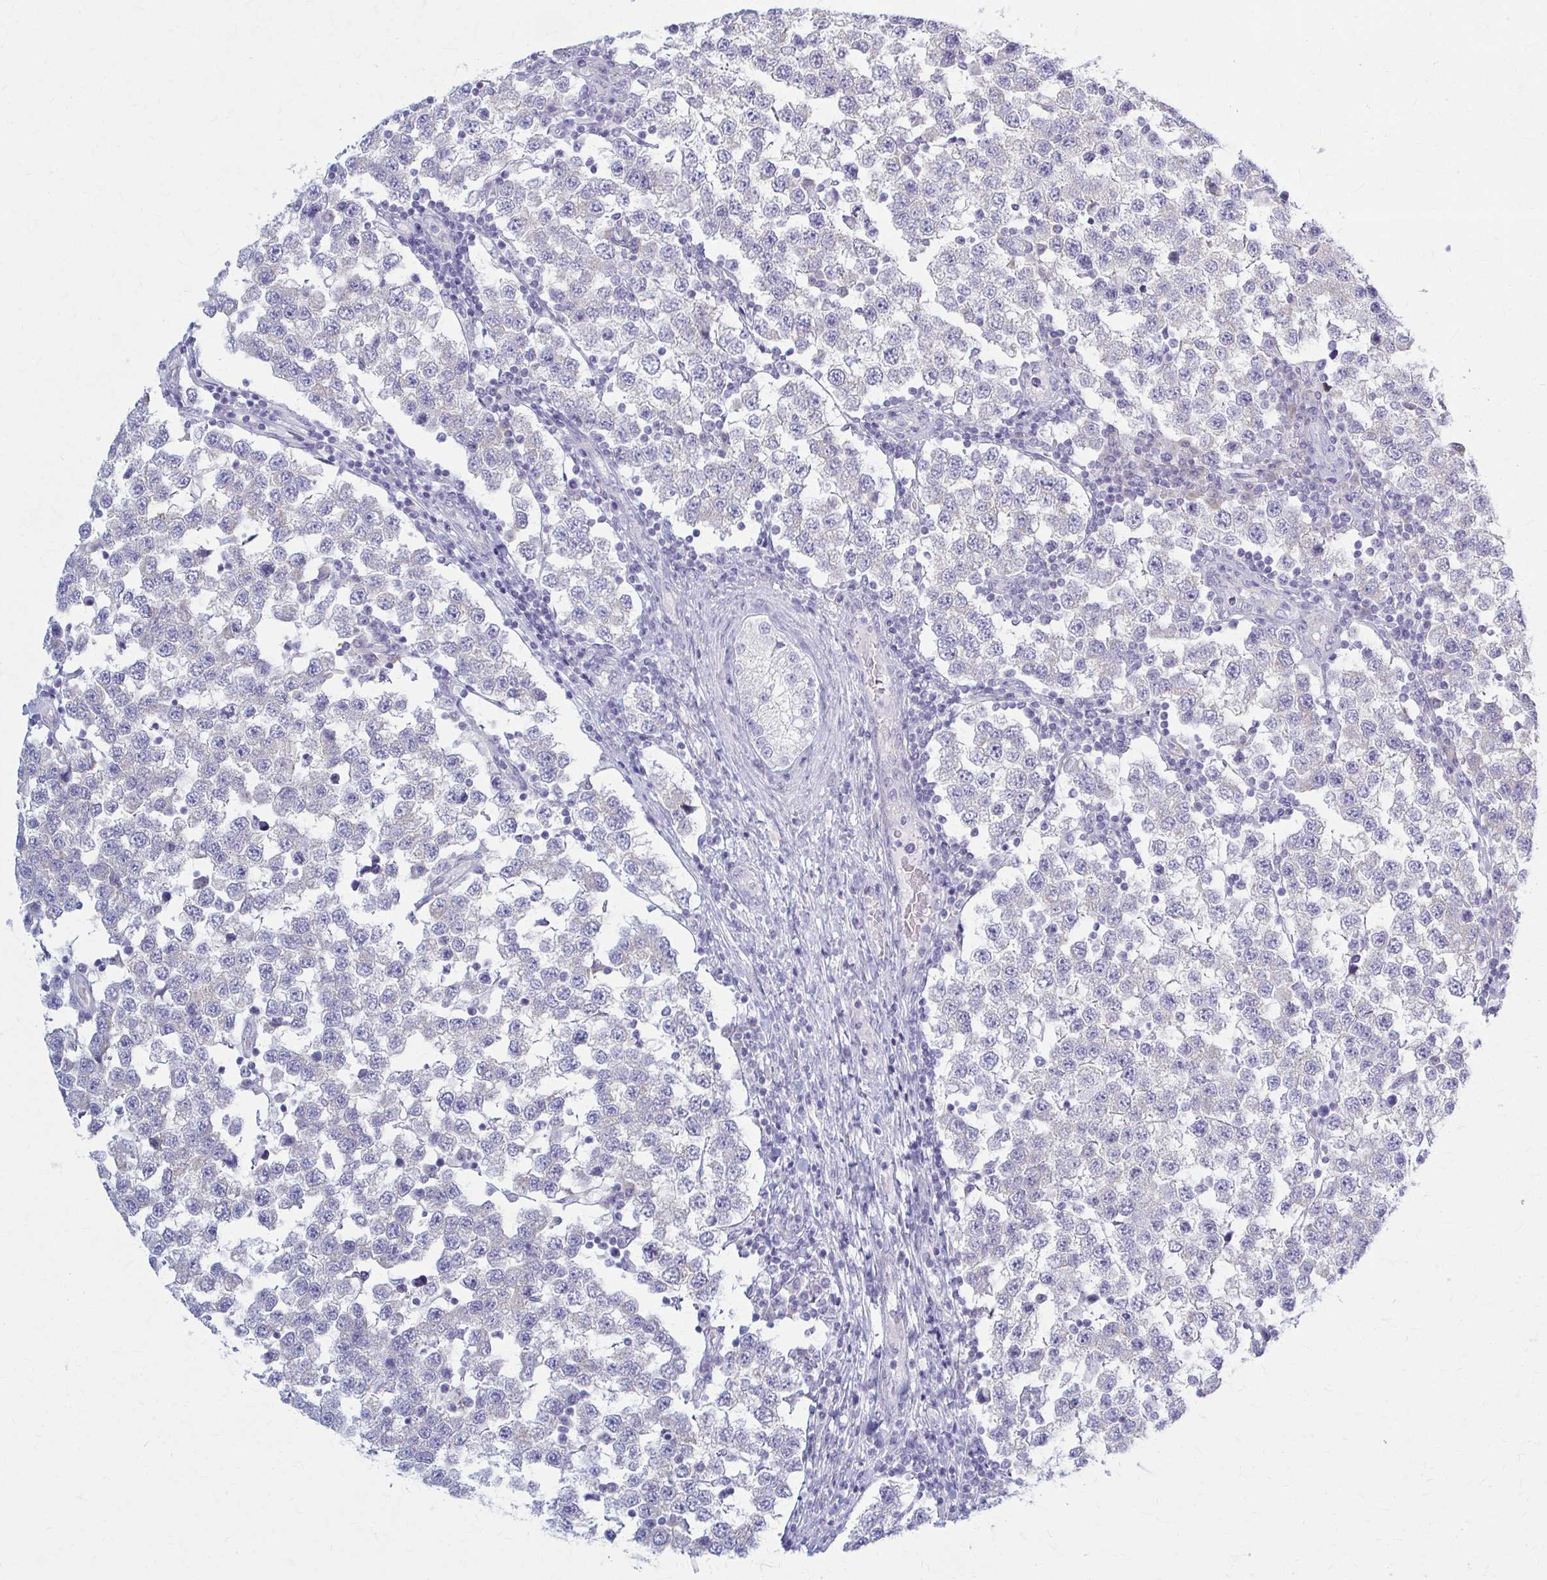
{"staining": {"intensity": "negative", "quantity": "none", "location": "none"}, "tissue": "testis cancer", "cell_type": "Tumor cells", "image_type": "cancer", "snomed": [{"axis": "morphology", "description": "Seminoma, NOS"}, {"axis": "topography", "description": "Testis"}], "caption": "Seminoma (testis) stained for a protein using IHC reveals no positivity tumor cells.", "gene": "PRKRA", "patient": {"sex": "male", "age": 34}}